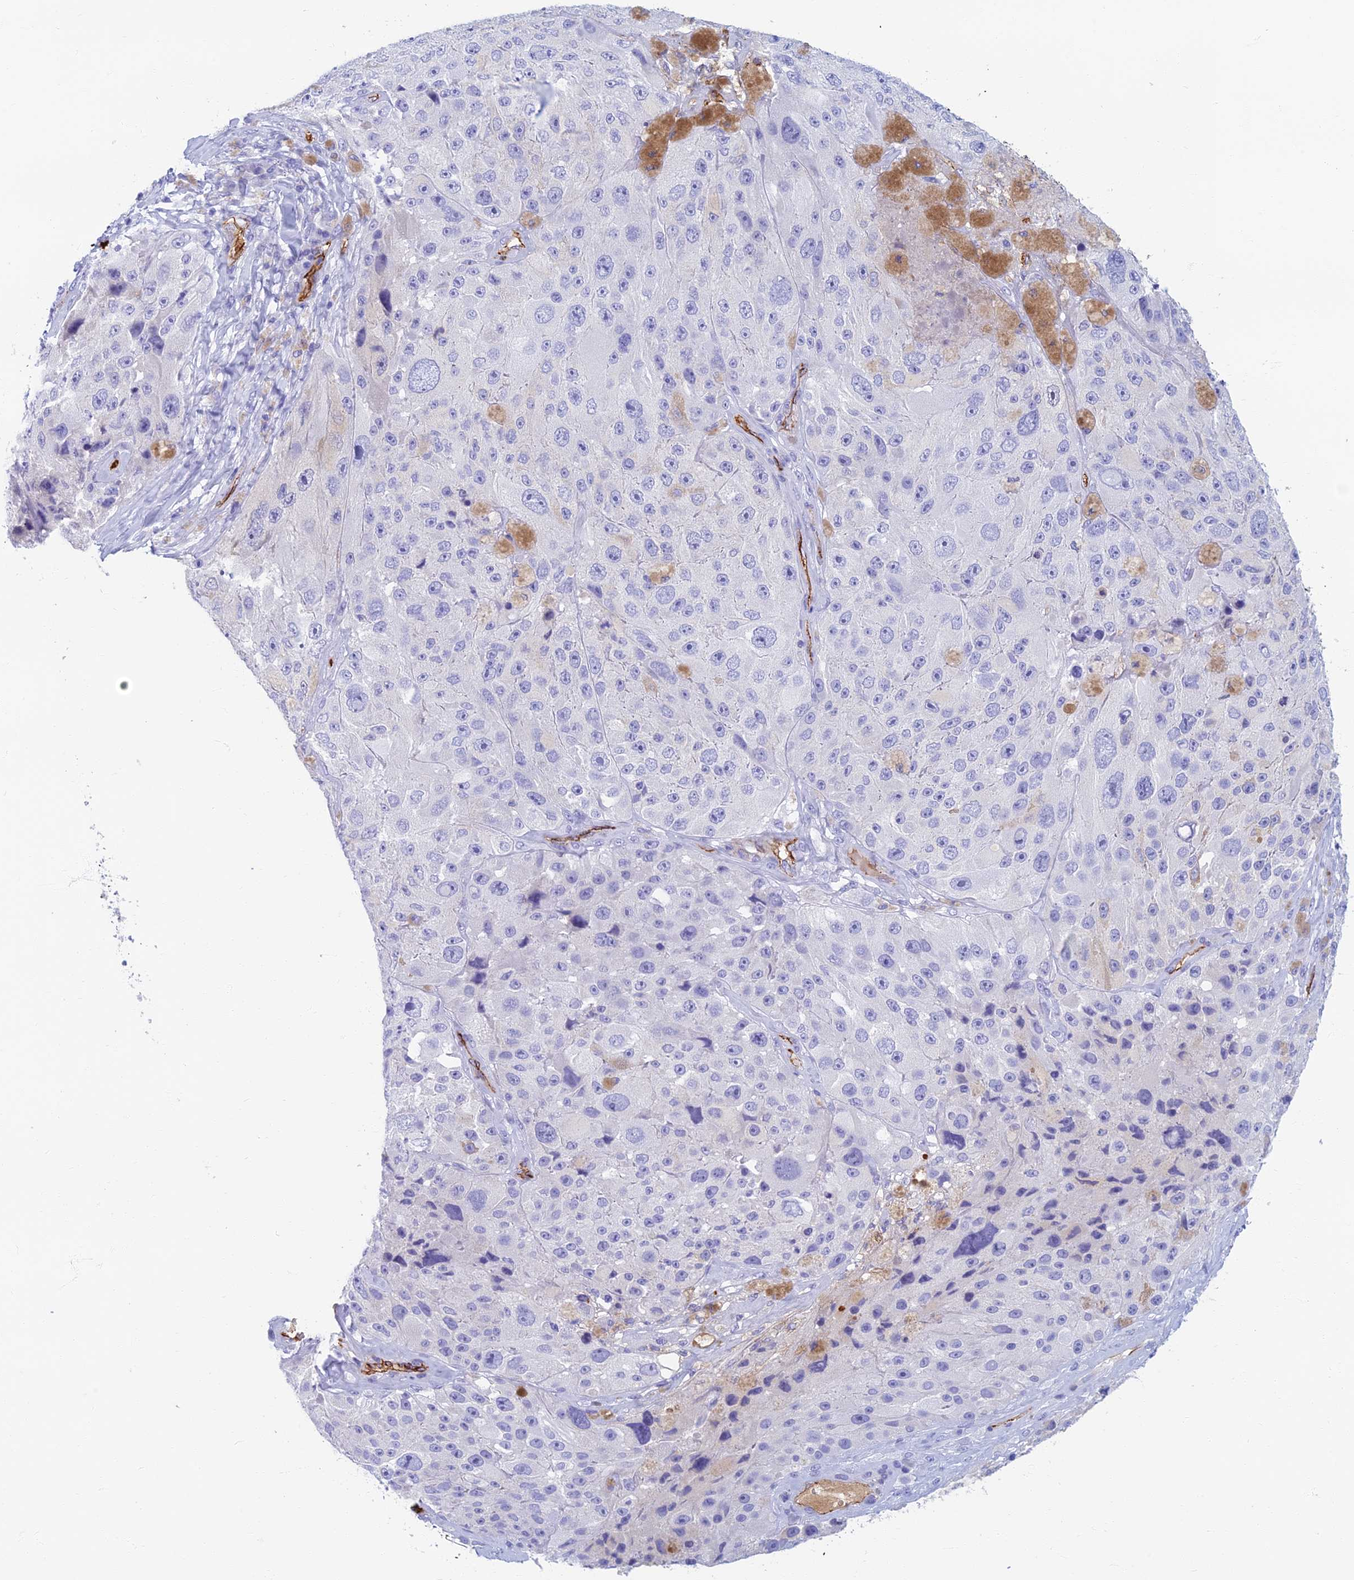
{"staining": {"intensity": "negative", "quantity": "none", "location": "none"}, "tissue": "melanoma", "cell_type": "Tumor cells", "image_type": "cancer", "snomed": [{"axis": "morphology", "description": "Malignant melanoma, Metastatic site"}, {"axis": "topography", "description": "Lymph node"}], "caption": "A micrograph of malignant melanoma (metastatic site) stained for a protein reveals no brown staining in tumor cells. (DAB (3,3'-diaminobenzidine) immunohistochemistry (IHC), high magnification).", "gene": "ETFRF1", "patient": {"sex": "male", "age": 62}}